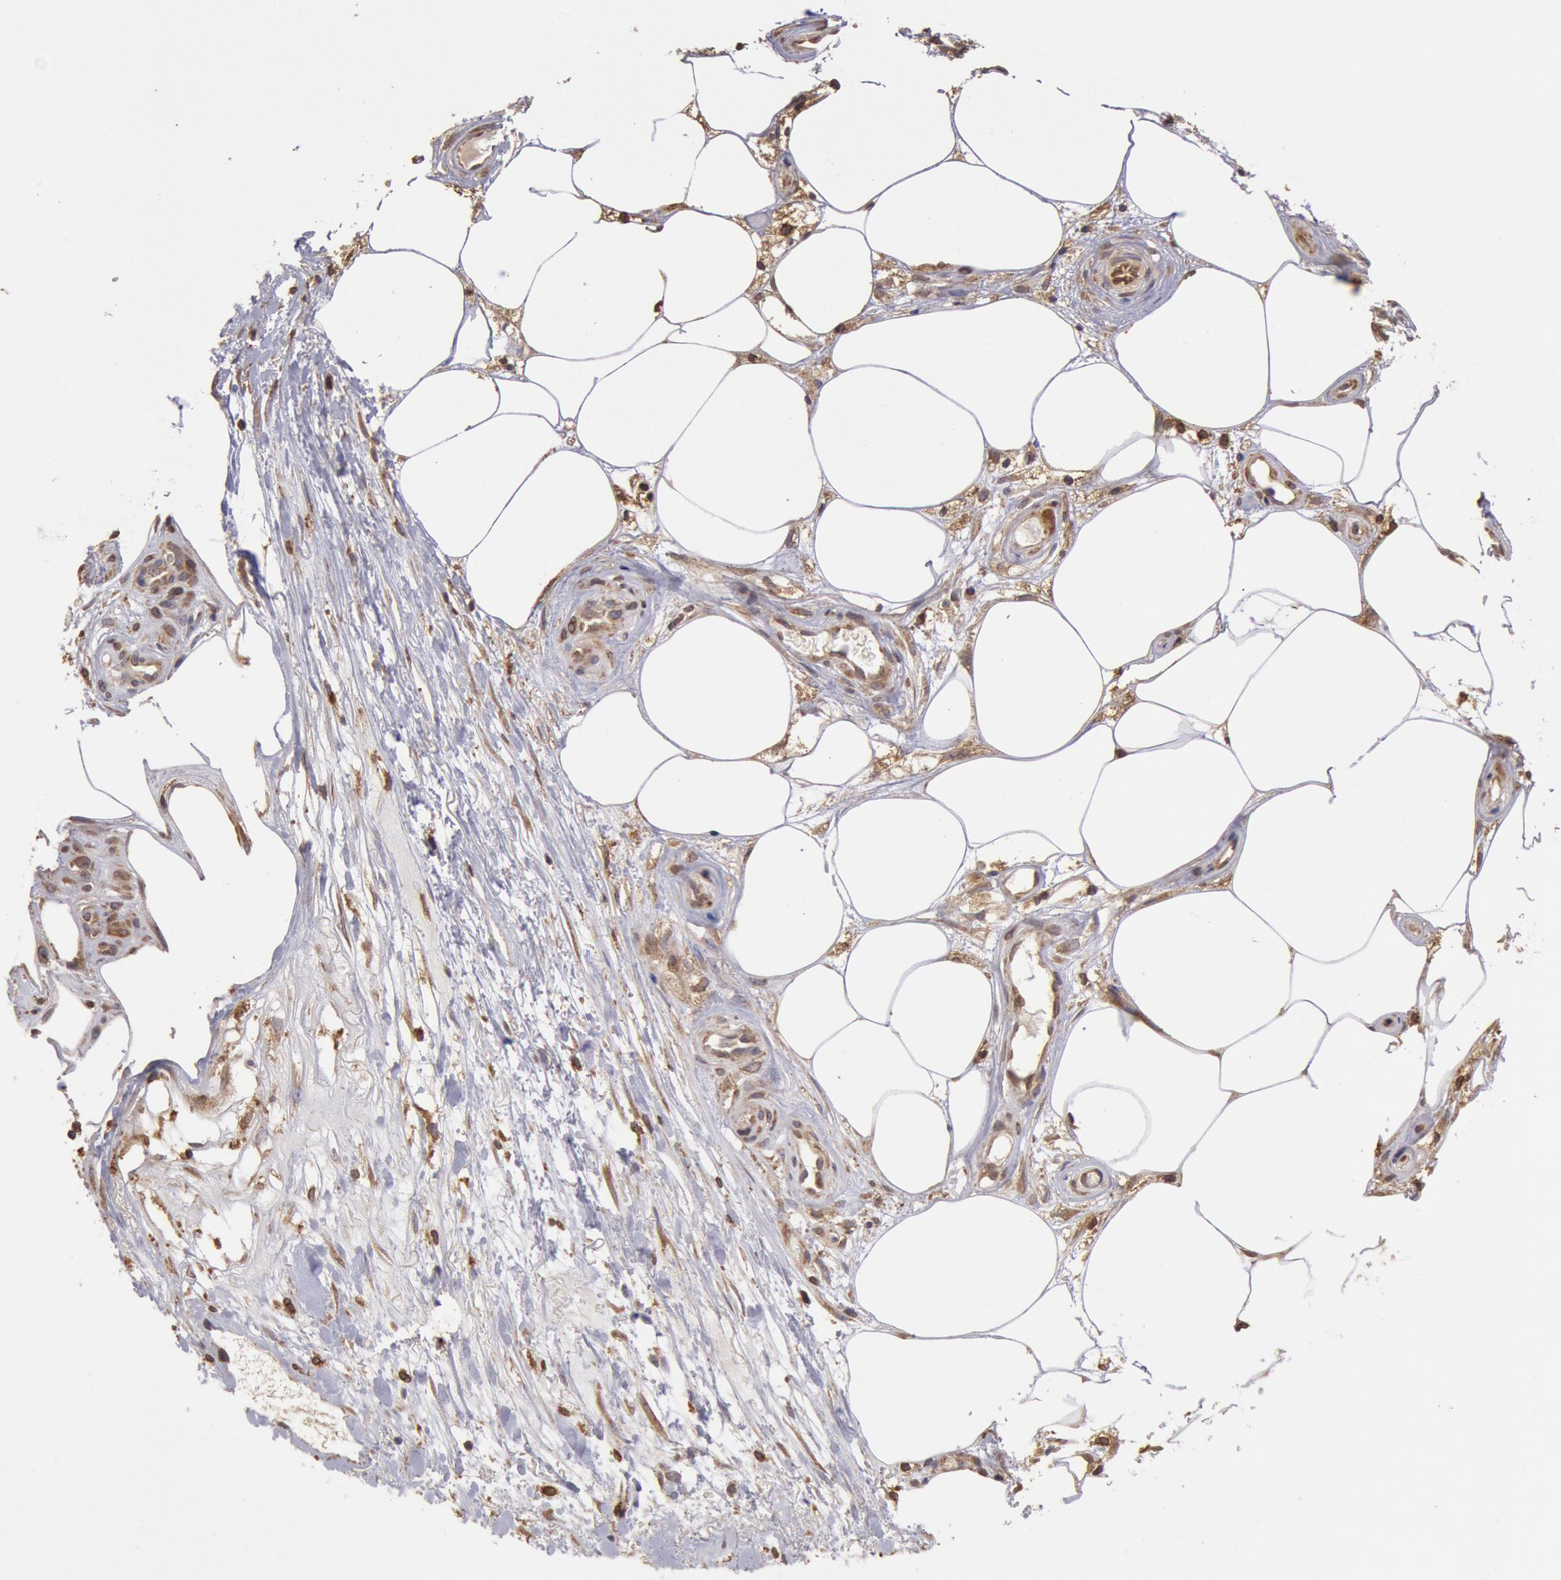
{"staining": {"intensity": "weak", "quantity": ">75%", "location": "cytoplasmic/membranous"}, "tissue": "melanoma", "cell_type": "Tumor cells", "image_type": "cancer", "snomed": [{"axis": "morphology", "description": "Malignant melanoma, NOS"}, {"axis": "topography", "description": "Skin"}], "caption": "A photomicrograph of malignant melanoma stained for a protein demonstrates weak cytoplasmic/membranous brown staining in tumor cells.", "gene": "COMT", "patient": {"sex": "female", "age": 85}}